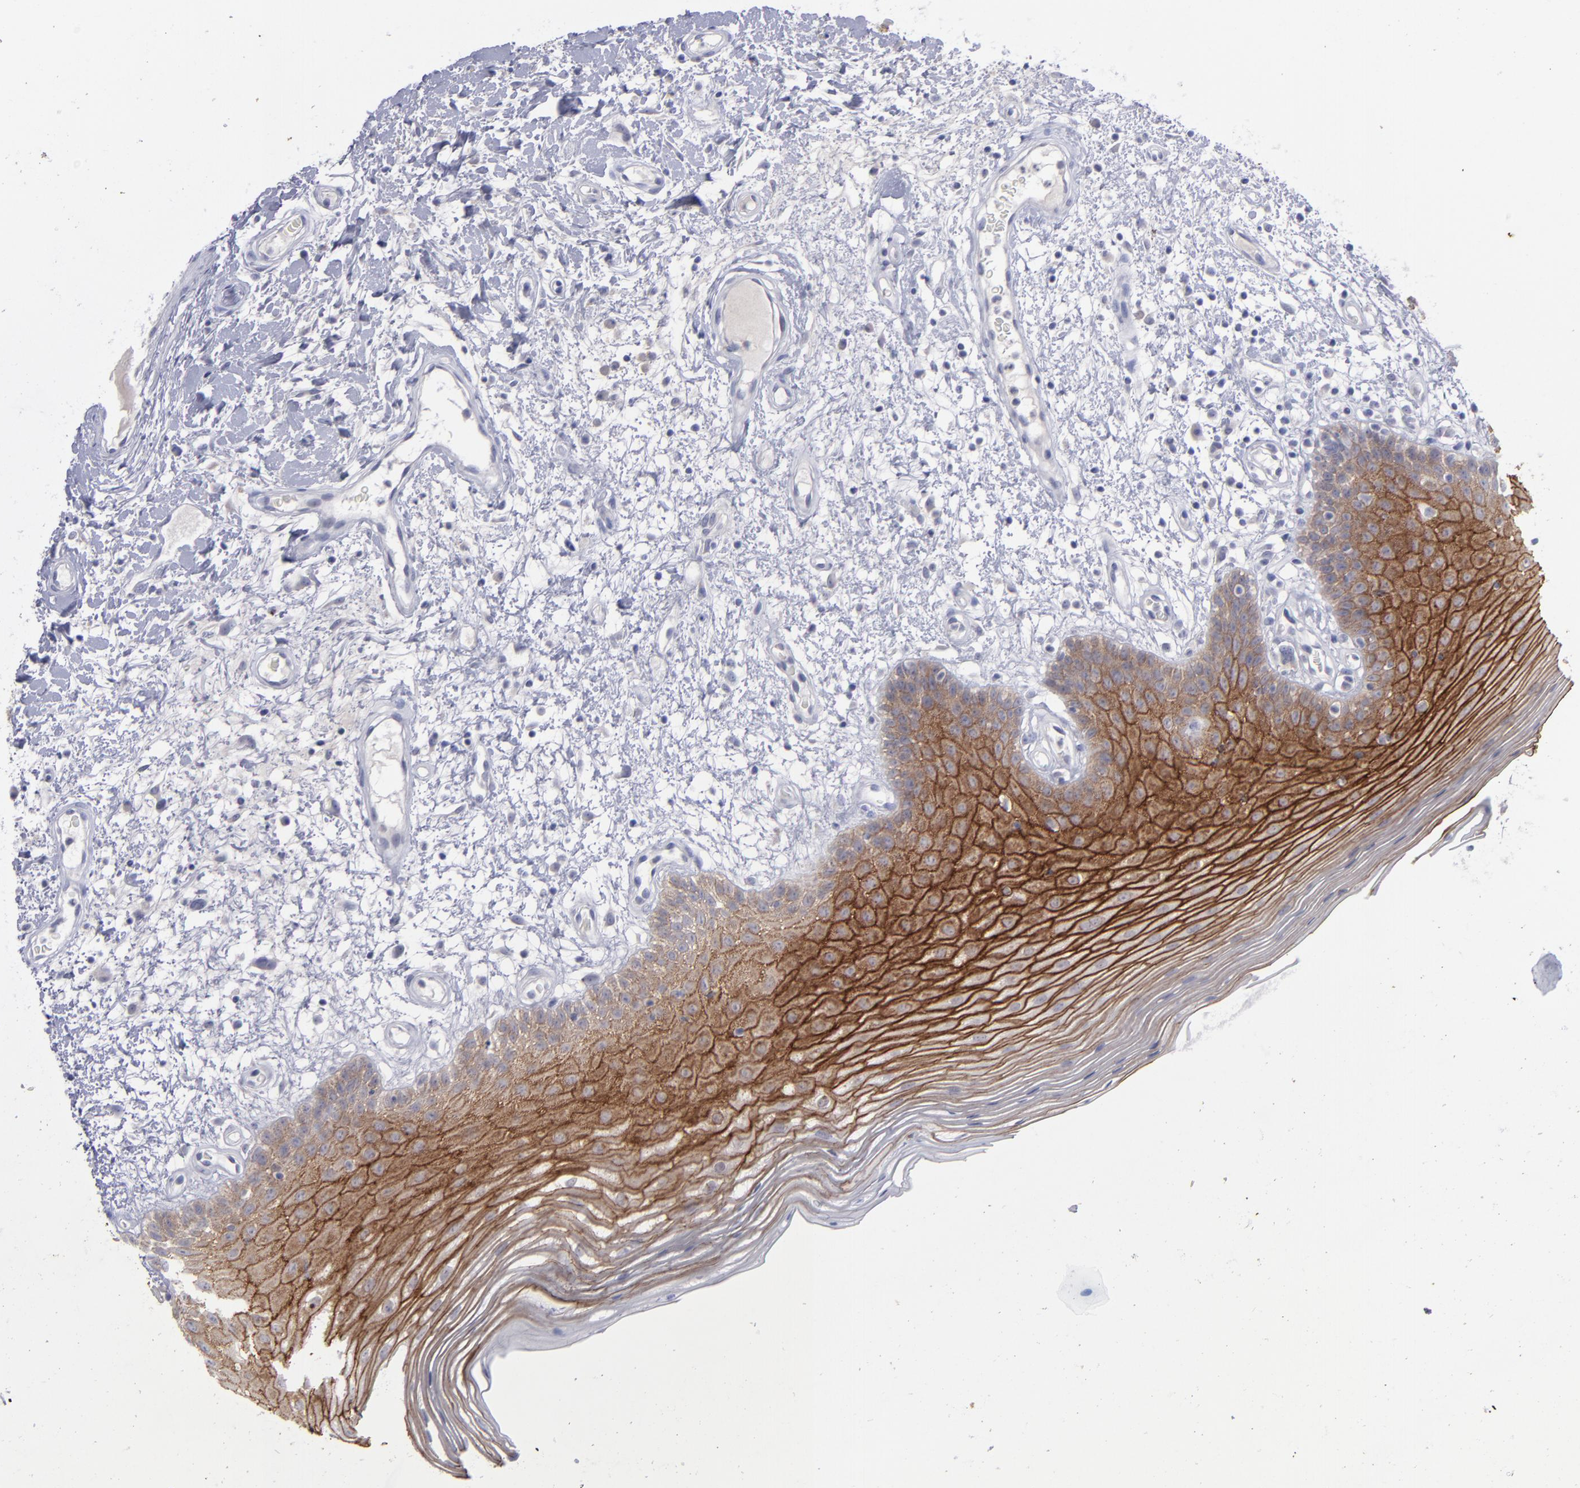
{"staining": {"intensity": "strong", "quantity": ">75%", "location": "cytoplasmic/membranous"}, "tissue": "oral mucosa", "cell_type": "Squamous epithelial cells", "image_type": "normal", "snomed": [{"axis": "morphology", "description": "Normal tissue, NOS"}, {"axis": "morphology", "description": "Squamous cell carcinoma, NOS"}, {"axis": "topography", "description": "Skeletal muscle"}, {"axis": "topography", "description": "Oral tissue"}, {"axis": "topography", "description": "Head-Neck"}], "caption": "Immunohistochemistry image of unremarkable human oral mucosa stained for a protein (brown), which shows high levels of strong cytoplasmic/membranous staining in about >75% of squamous epithelial cells.", "gene": "EVPL", "patient": {"sex": "male", "age": 71}}